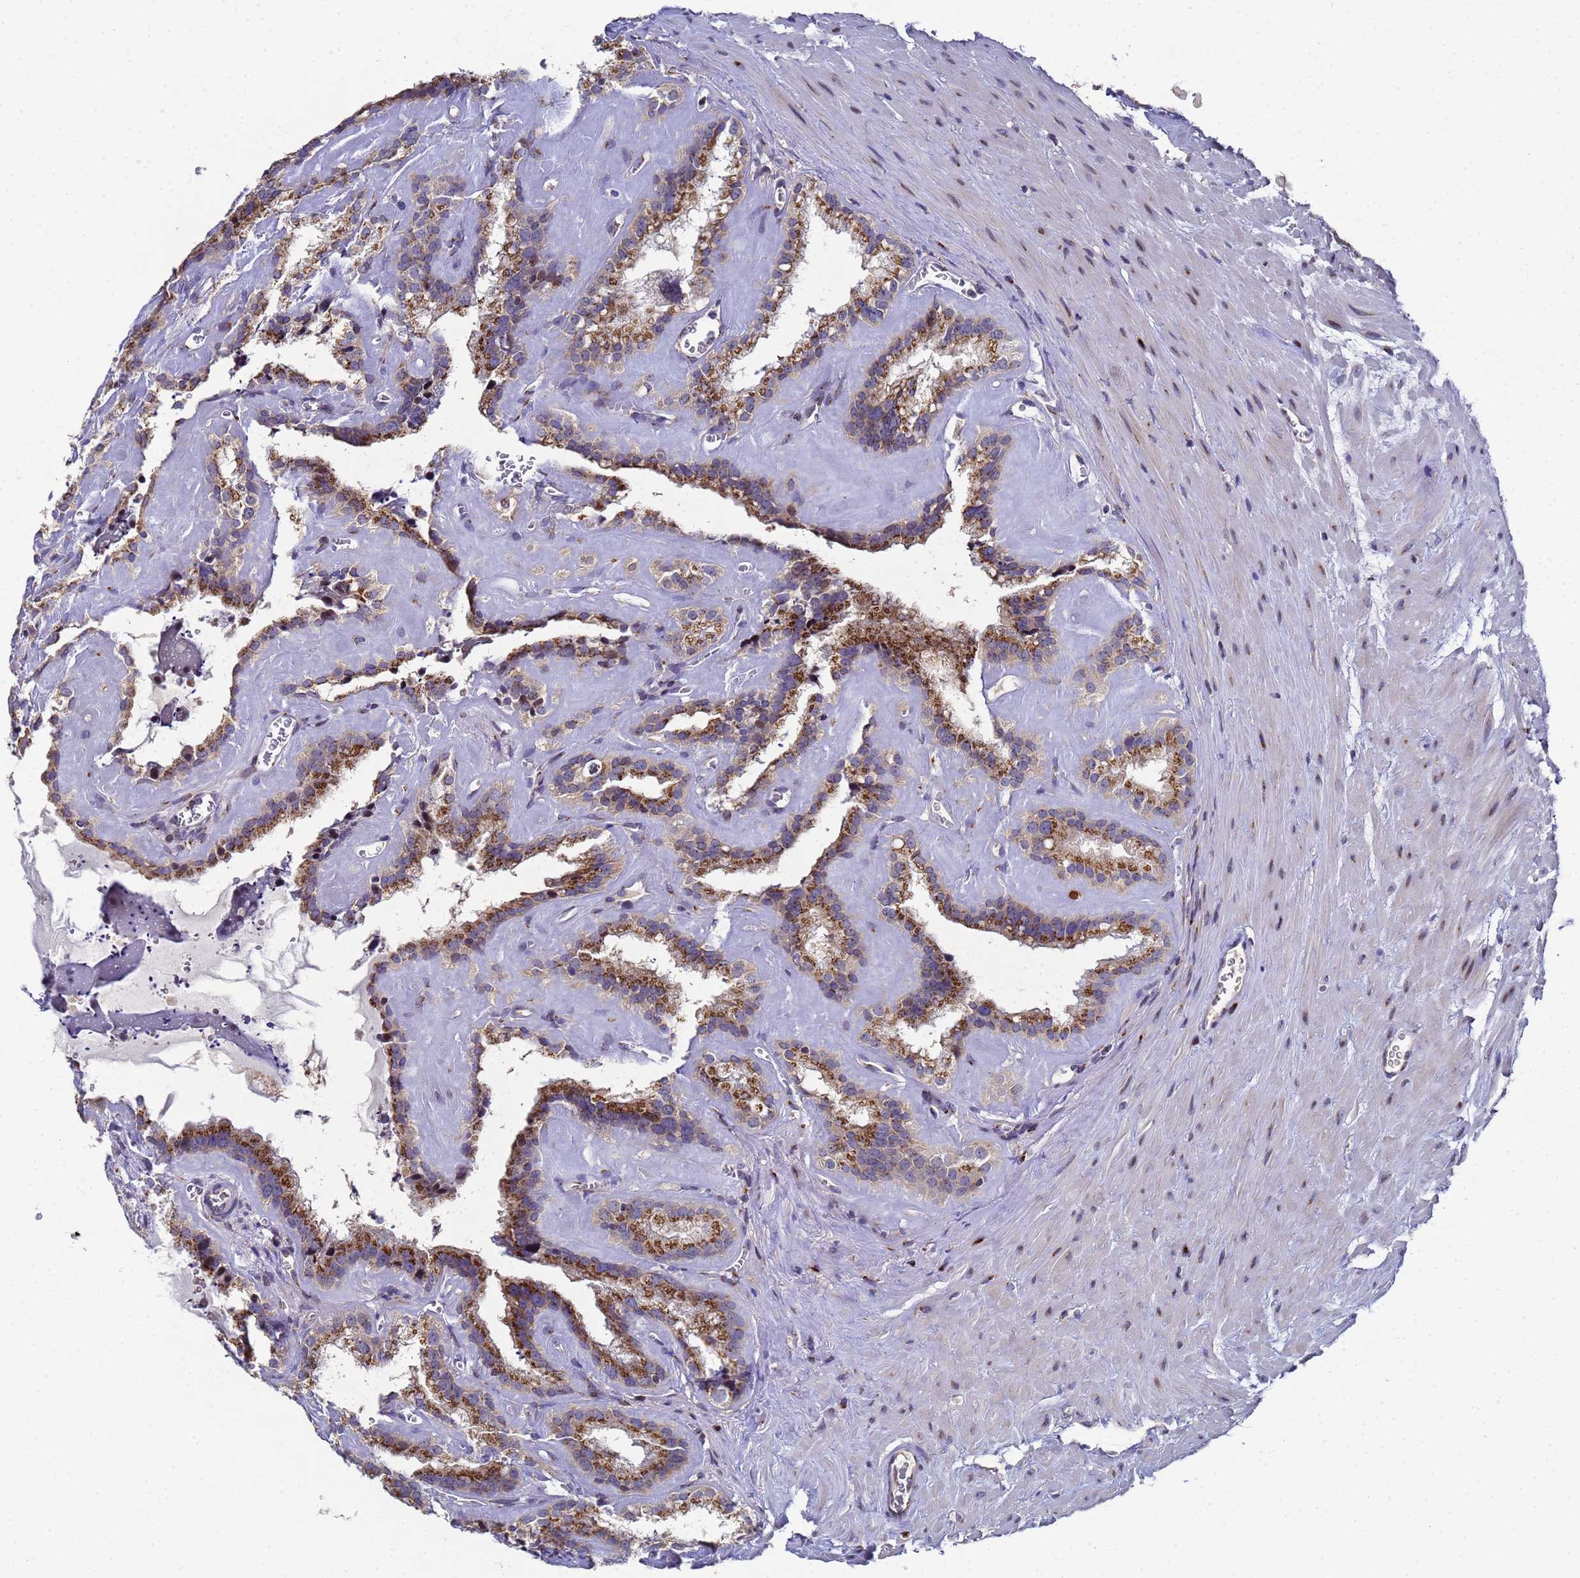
{"staining": {"intensity": "strong", "quantity": ">75%", "location": "cytoplasmic/membranous"}, "tissue": "seminal vesicle", "cell_type": "Glandular cells", "image_type": "normal", "snomed": [{"axis": "morphology", "description": "Normal tissue, NOS"}, {"axis": "topography", "description": "Prostate"}, {"axis": "topography", "description": "Seminal veicle"}], "caption": "Glandular cells demonstrate high levels of strong cytoplasmic/membranous positivity in about >75% of cells in benign seminal vesicle. Nuclei are stained in blue.", "gene": "NSUN6", "patient": {"sex": "male", "age": 59}}